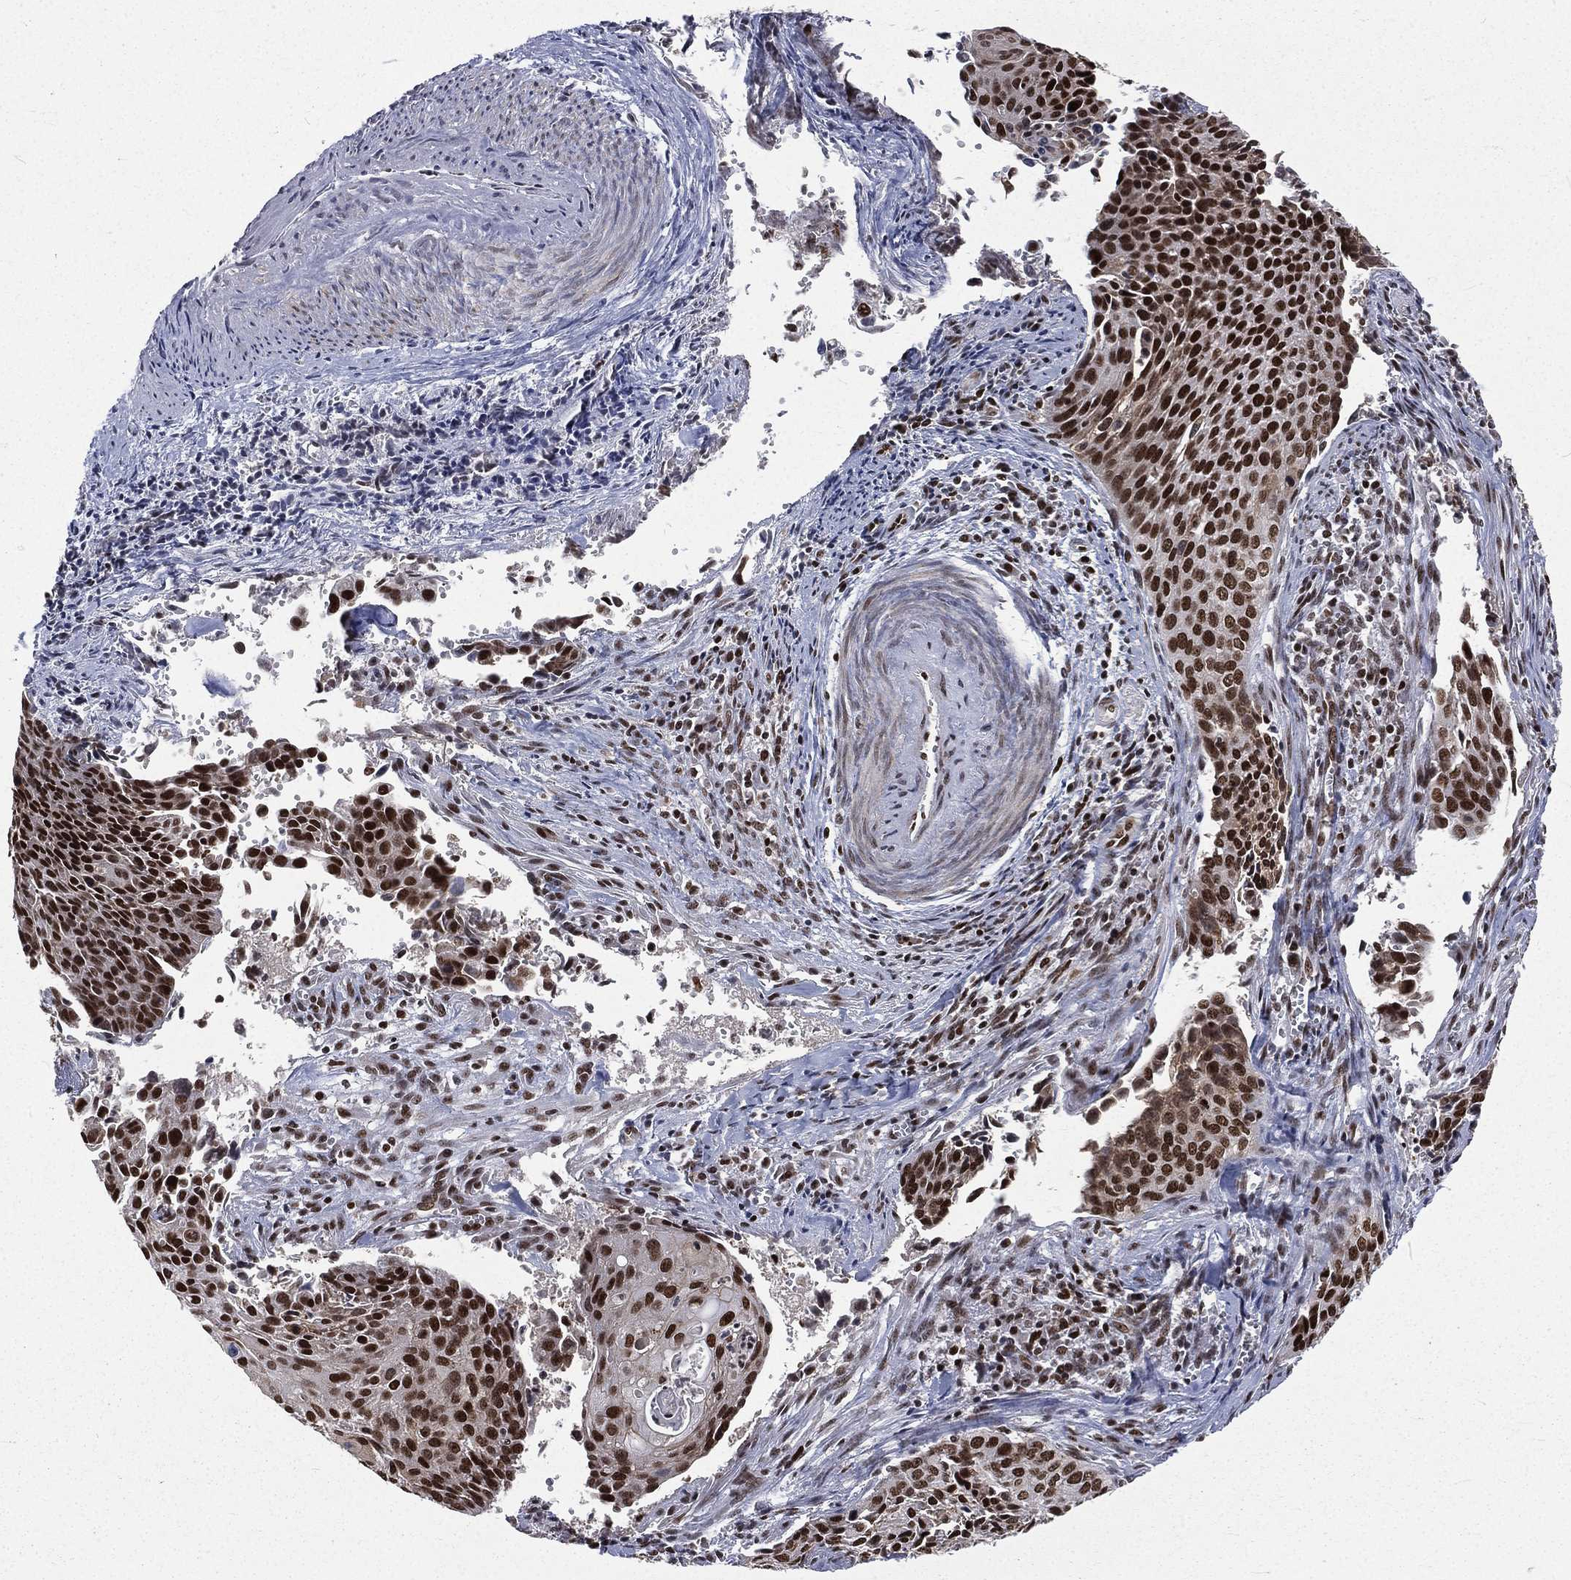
{"staining": {"intensity": "strong", "quantity": ">75%", "location": "nuclear"}, "tissue": "cervical cancer", "cell_type": "Tumor cells", "image_type": "cancer", "snomed": [{"axis": "morphology", "description": "Squamous cell carcinoma, NOS"}, {"axis": "topography", "description": "Cervix"}], "caption": "Immunohistochemistry (IHC) staining of cervical cancer (squamous cell carcinoma), which exhibits high levels of strong nuclear staining in approximately >75% of tumor cells indicating strong nuclear protein positivity. The staining was performed using DAB (brown) for protein detection and nuclei were counterstained in hematoxylin (blue).", "gene": "POLB", "patient": {"sex": "female", "age": 29}}